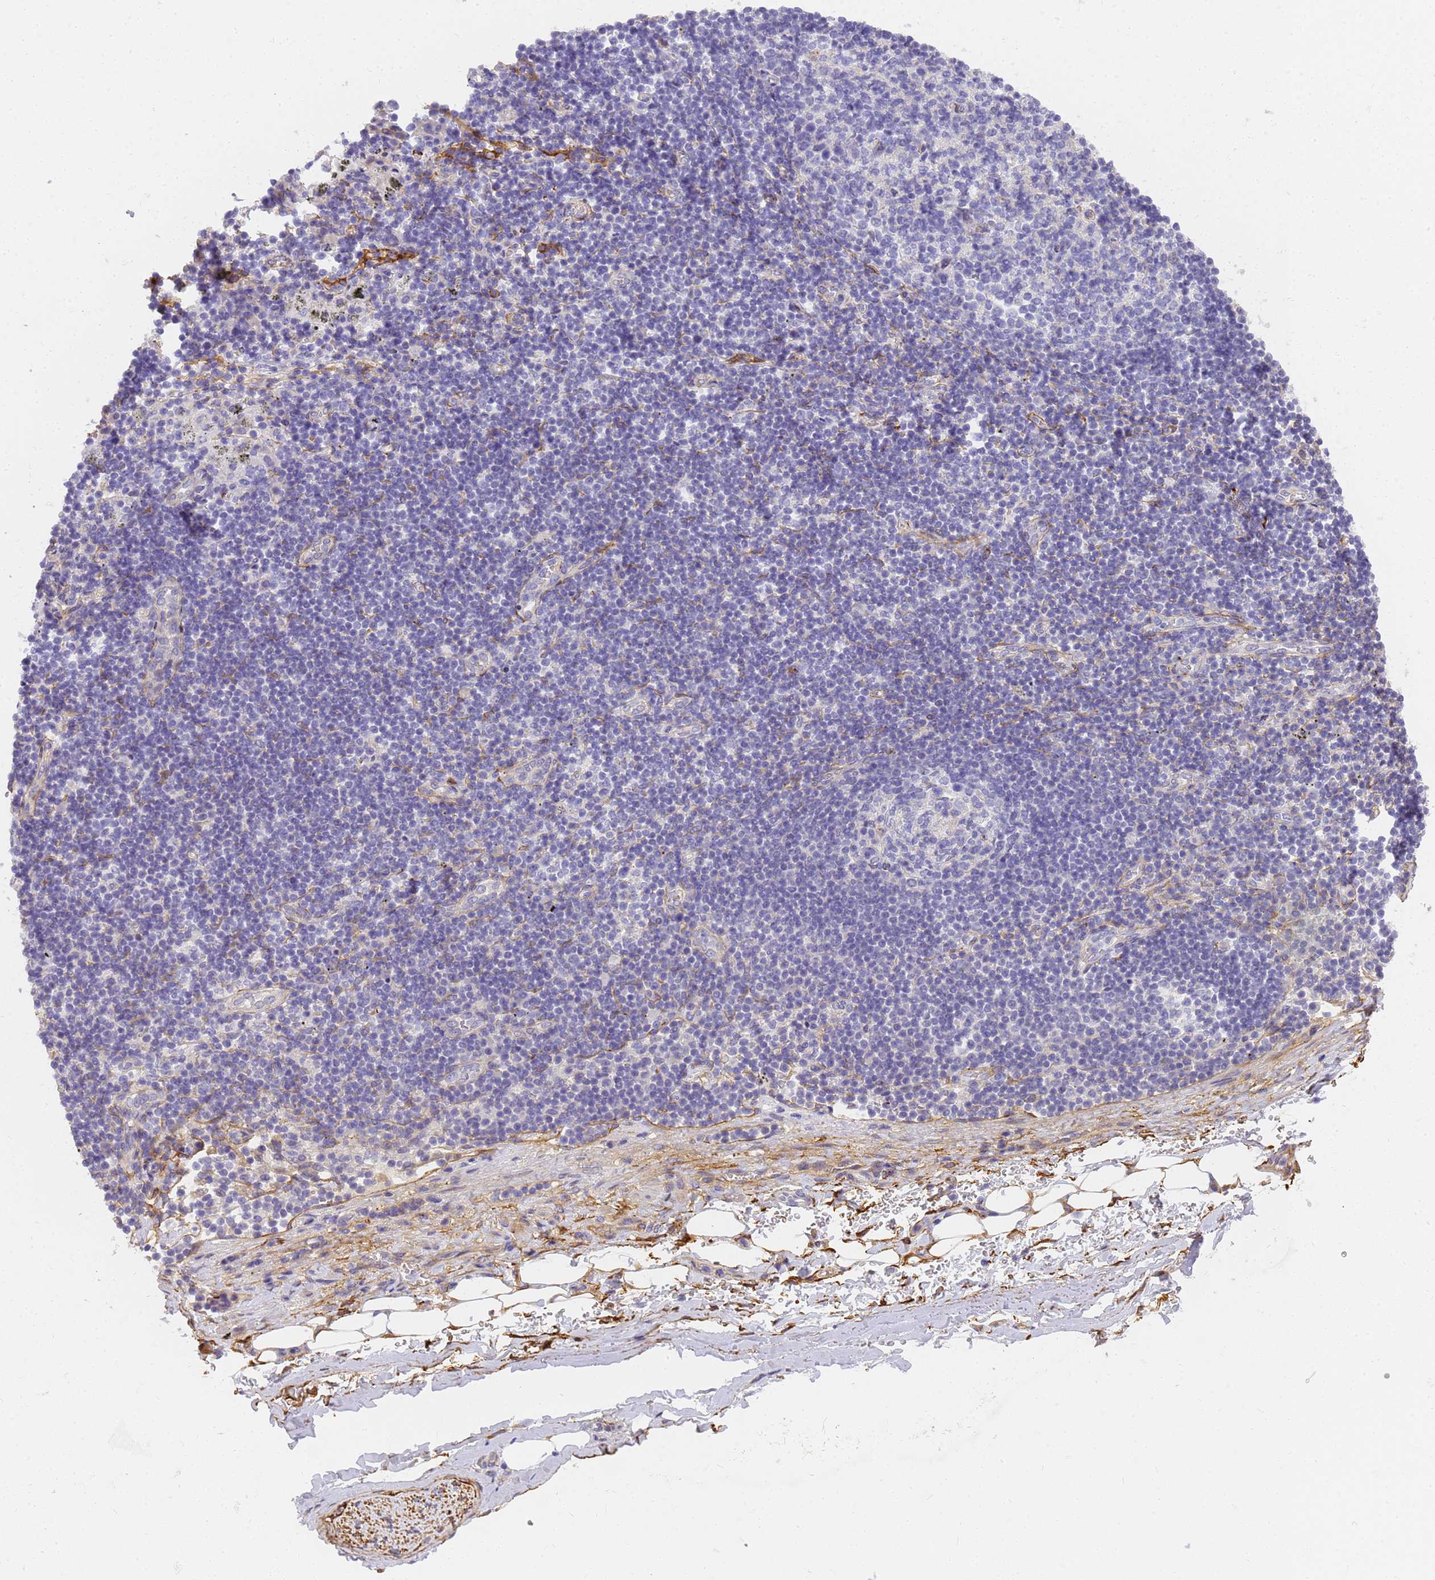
{"staining": {"intensity": "negative", "quantity": "none", "location": "none"}, "tissue": "adipose tissue", "cell_type": "Adipocytes", "image_type": "normal", "snomed": [{"axis": "morphology", "description": "Normal tissue, NOS"}, {"axis": "topography", "description": "Lymph node"}, {"axis": "topography", "description": "Cartilage tissue"}, {"axis": "topography", "description": "Bronchus"}], "caption": "An image of adipose tissue stained for a protein displays no brown staining in adipocytes. The staining is performed using DAB (3,3'-diaminobenzidine) brown chromogen with nuclei counter-stained in using hematoxylin.", "gene": "MVB12A", "patient": {"sex": "male", "age": 63}}